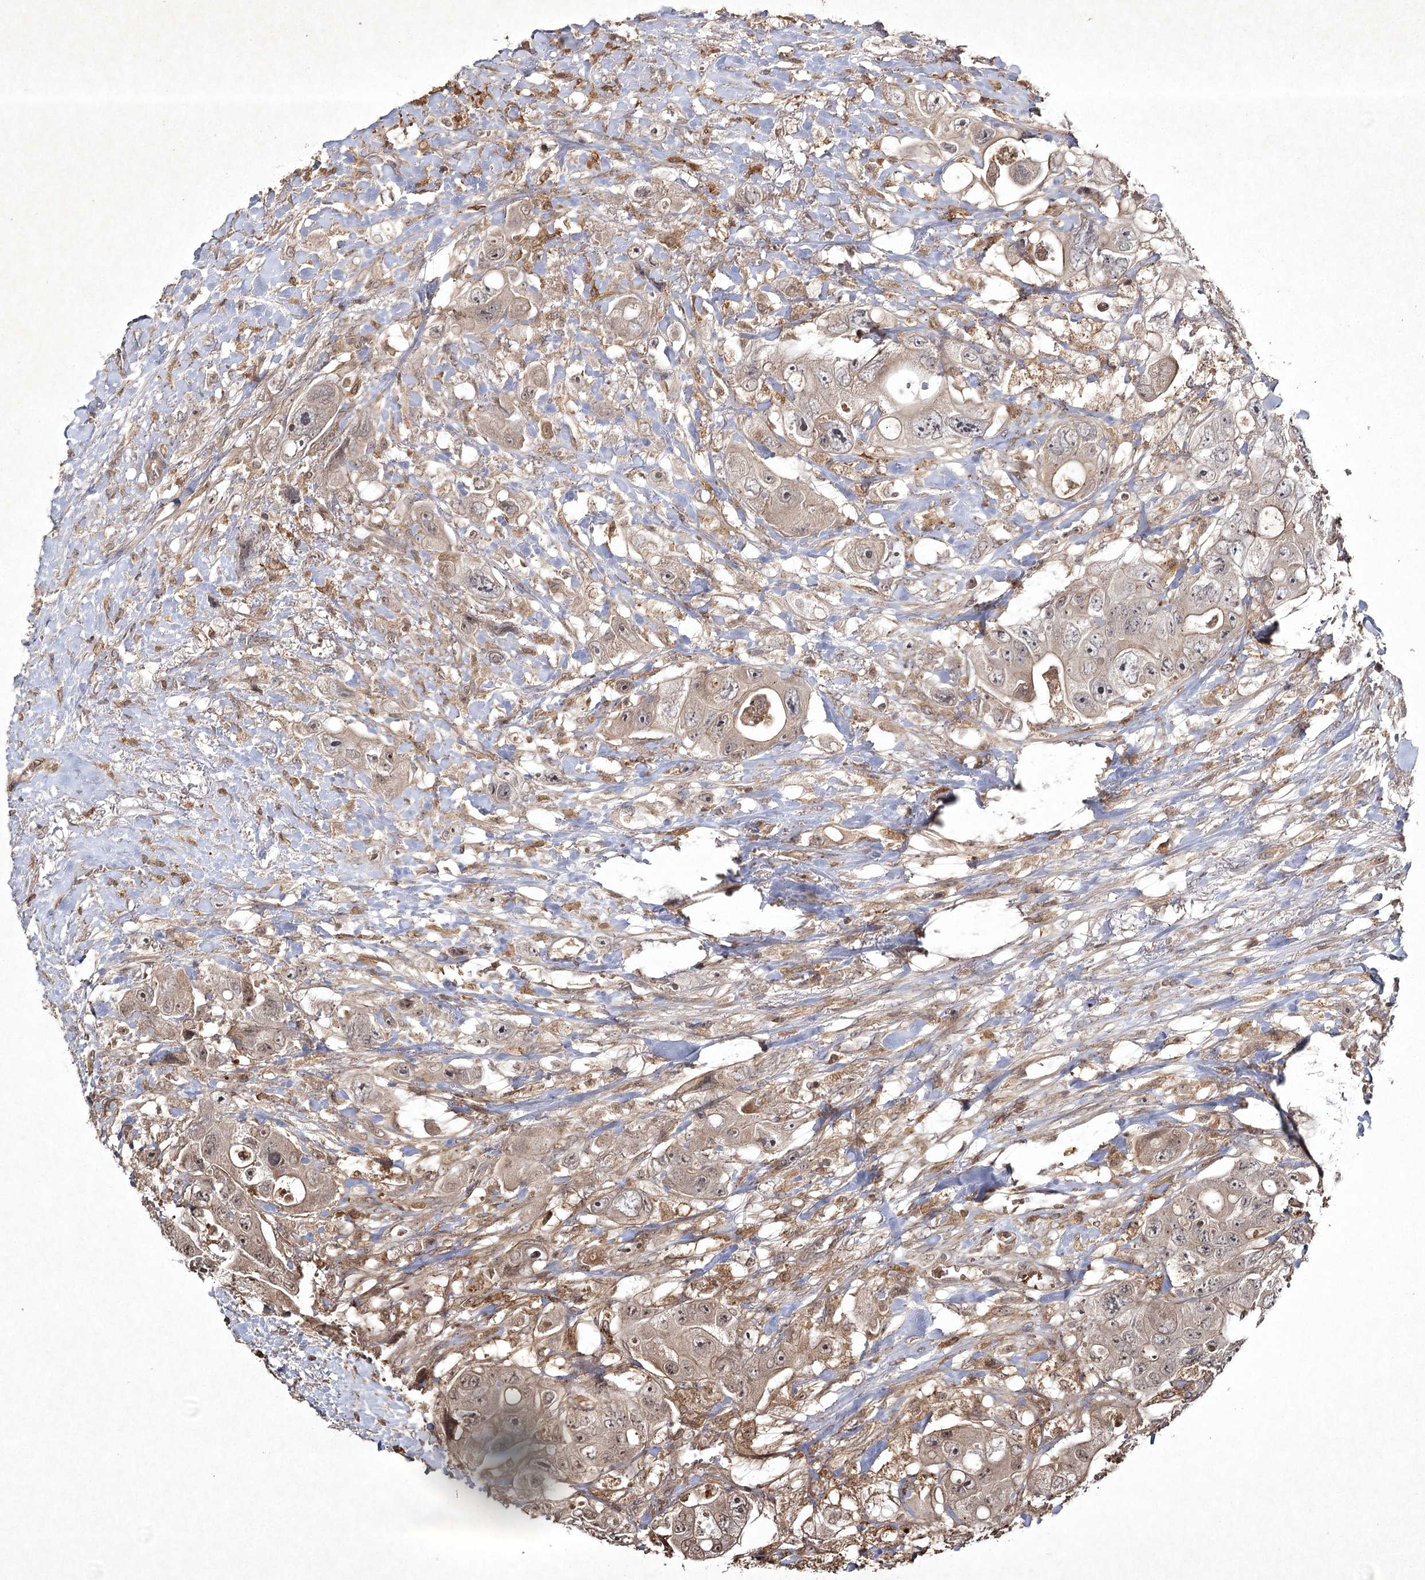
{"staining": {"intensity": "moderate", "quantity": "25%-75%", "location": "cytoplasmic/membranous"}, "tissue": "colorectal cancer", "cell_type": "Tumor cells", "image_type": "cancer", "snomed": [{"axis": "morphology", "description": "Adenocarcinoma, NOS"}, {"axis": "topography", "description": "Colon"}], "caption": "This micrograph displays immunohistochemistry staining of adenocarcinoma (colorectal), with medium moderate cytoplasmic/membranous expression in about 25%-75% of tumor cells.", "gene": "CYP2B6", "patient": {"sex": "female", "age": 46}}